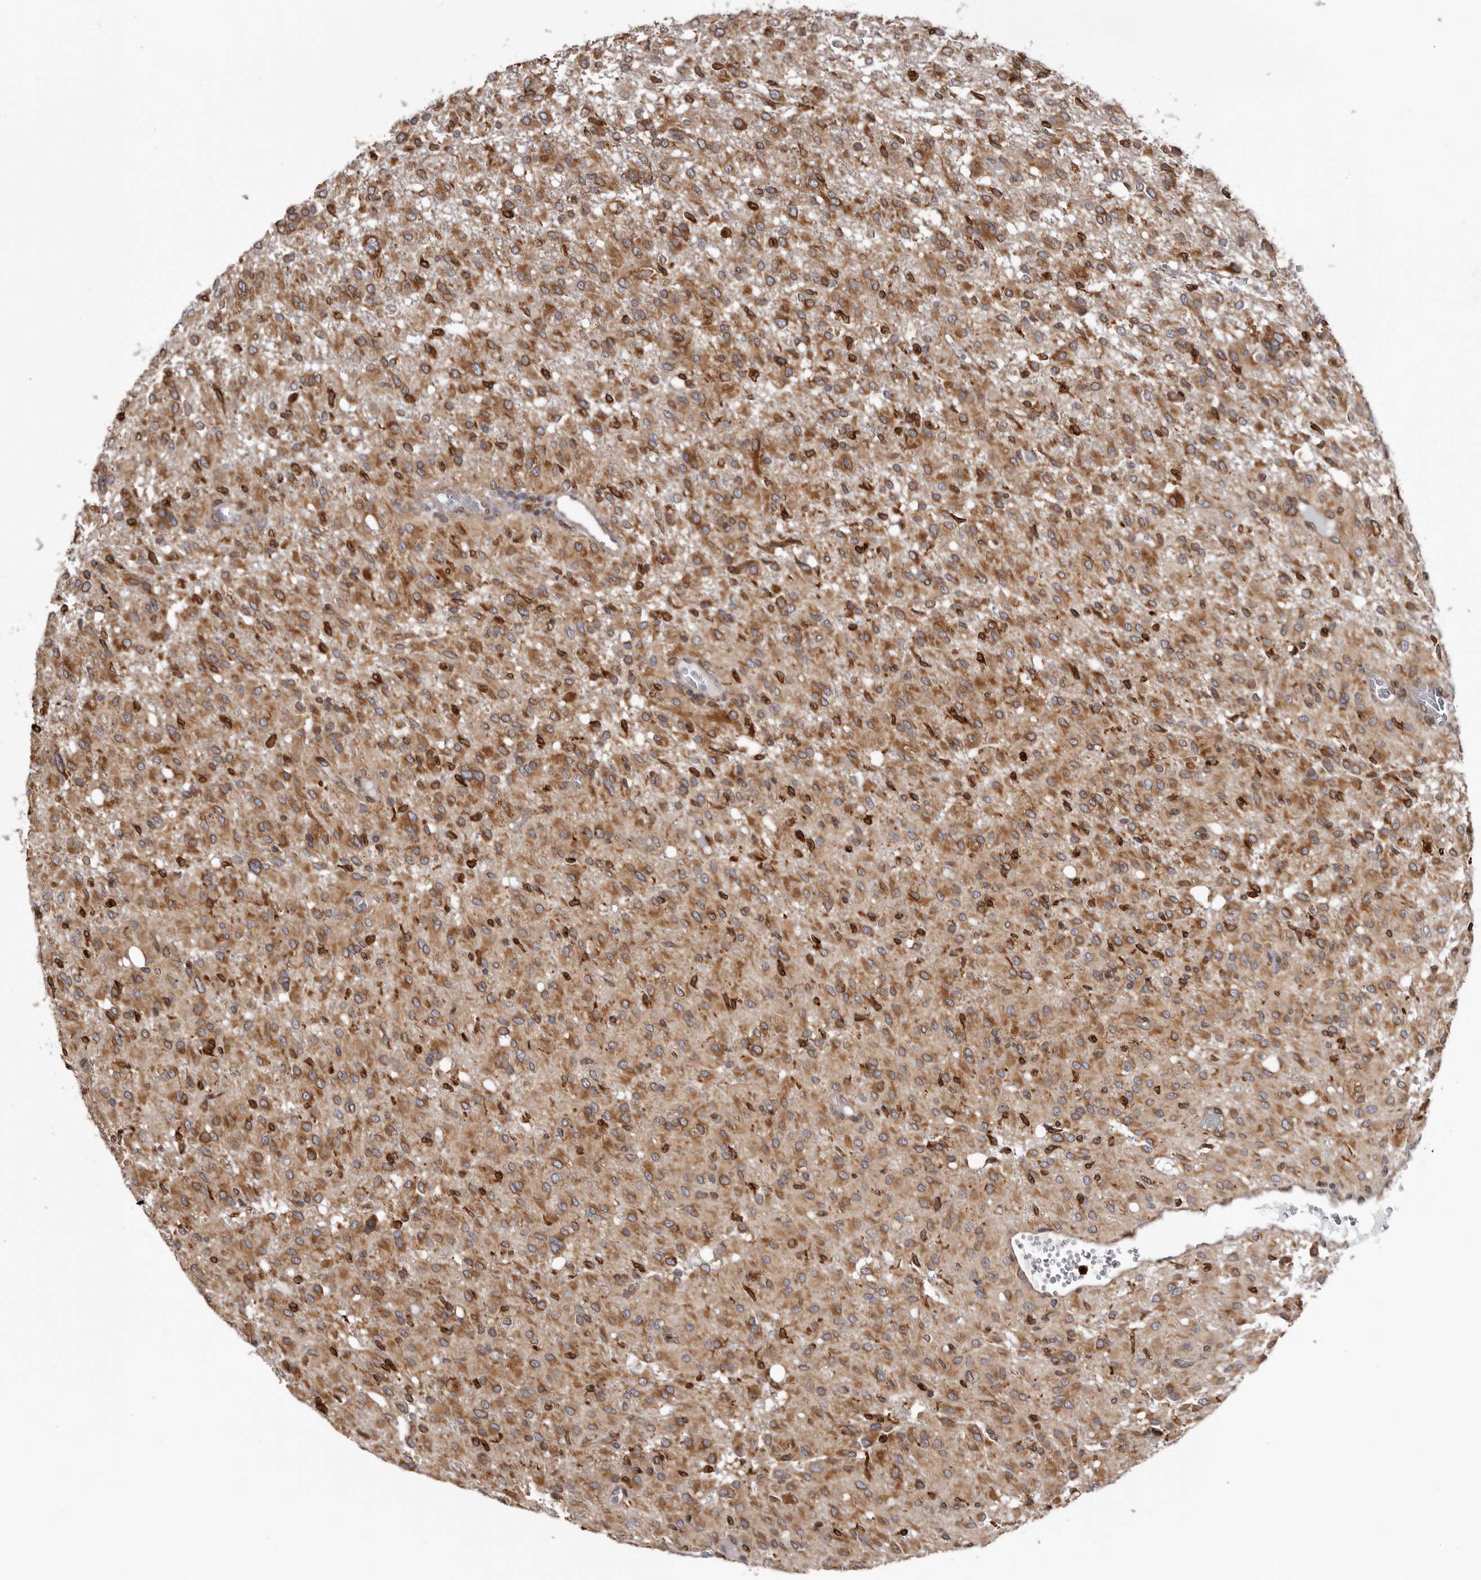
{"staining": {"intensity": "moderate", "quantity": ">75%", "location": "cytoplasmic/membranous"}, "tissue": "glioma", "cell_type": "Tumor cells", "image_type": "cancer", "snomed": [{"axis": "morphology", "description": "Glioma, malignant, High grade"}, {"axis": "topography", "description": "Brain"}], "caption": "Protein analysis of malignant glioma (high-grade) tissue reveals moderate cytoplasmic/membranous staining in about >75% of tumor cells. (DAB IHC, brown staining for protein, blue staining for nuclei).", "gene": "C4orf3", "patient": {"sex": "female", "age": 59}}